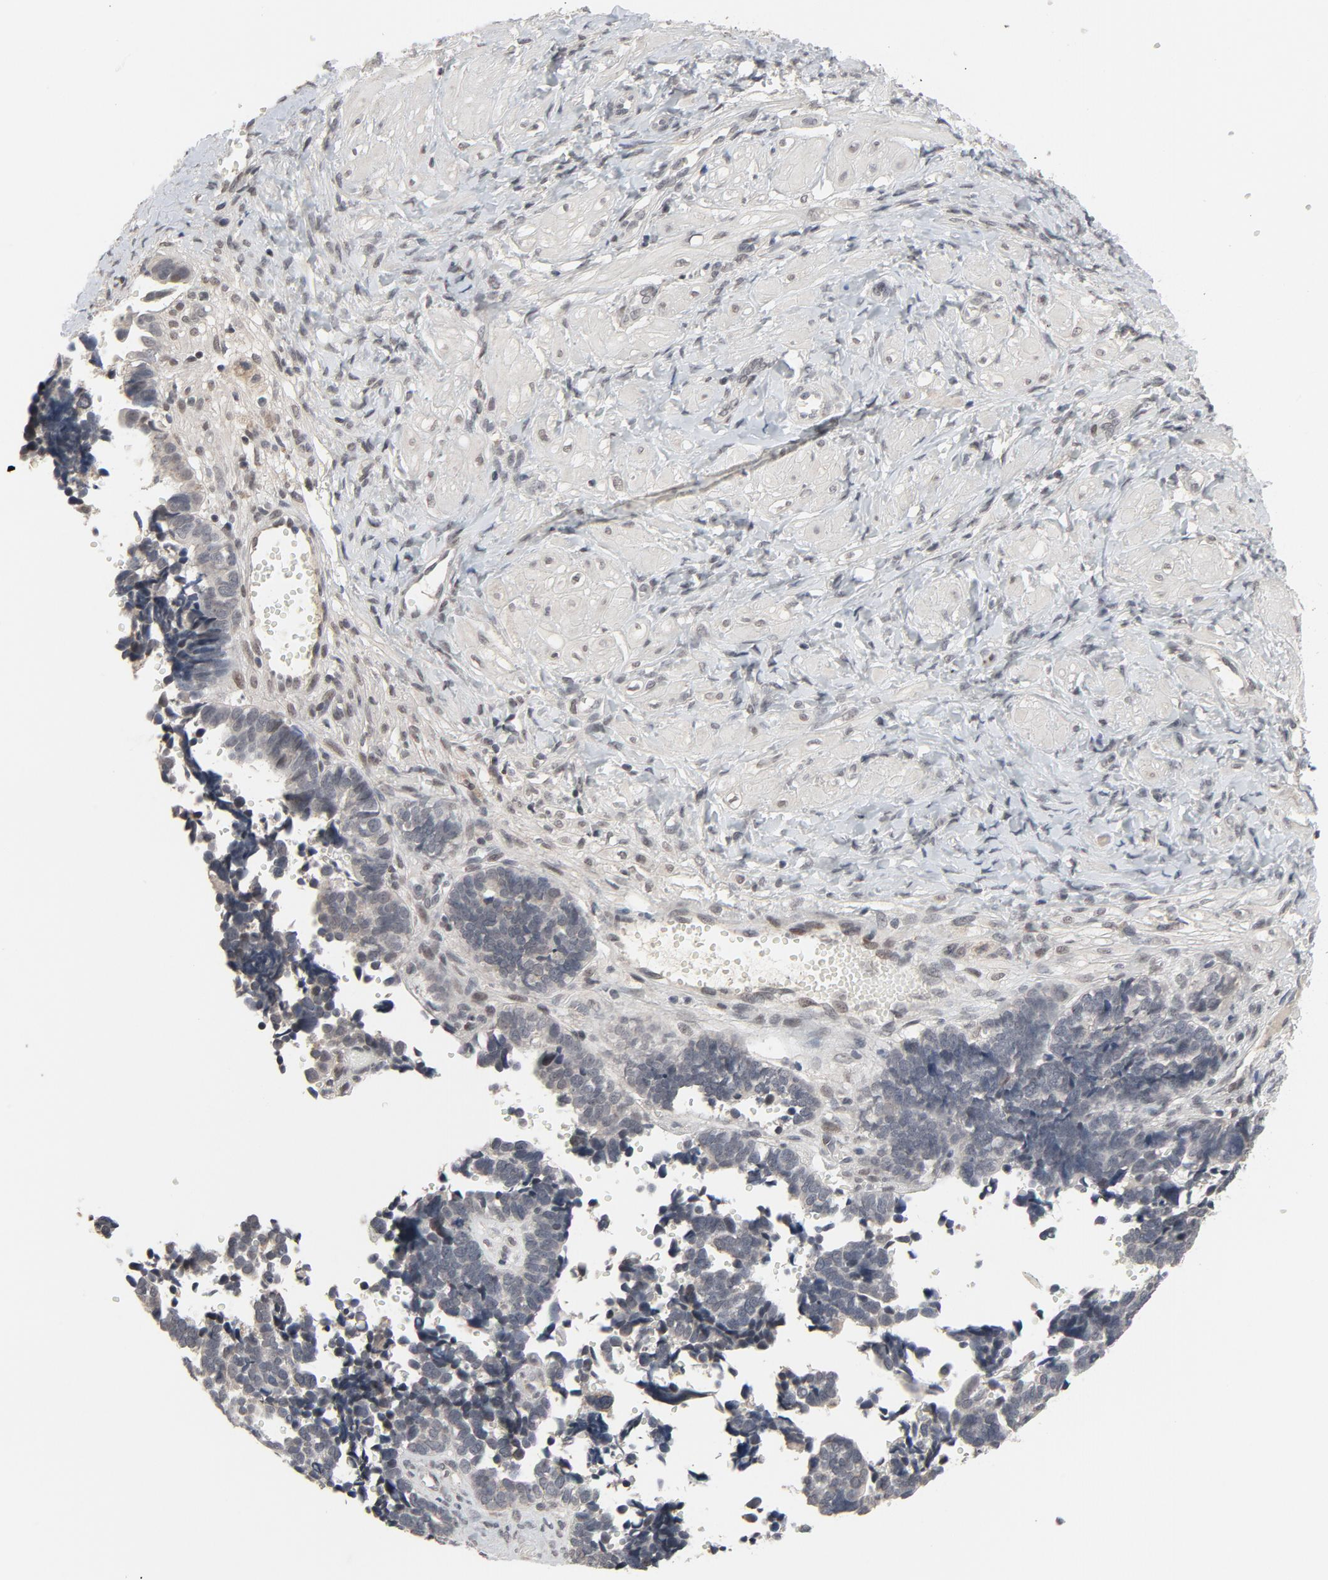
{"staining": {"intensity": "negative", "quantity": "none", "location": "none"}, "tissue": "ovarian cancer", "cell_type": "Tumor cells", "image_type": "cancer", "snomed": [{"axis": "morphology", "description": "Cystadenocarcinoma, serous, NOS"}, {"axis": "topography", "description": "Ovary"}], "caption": "This is a photomicrograph of IHC staining of ovarian cancer, which shows no expression in tumor cells.", "gene": "MT3", "patient": {"sex": "female", "age": 77}}